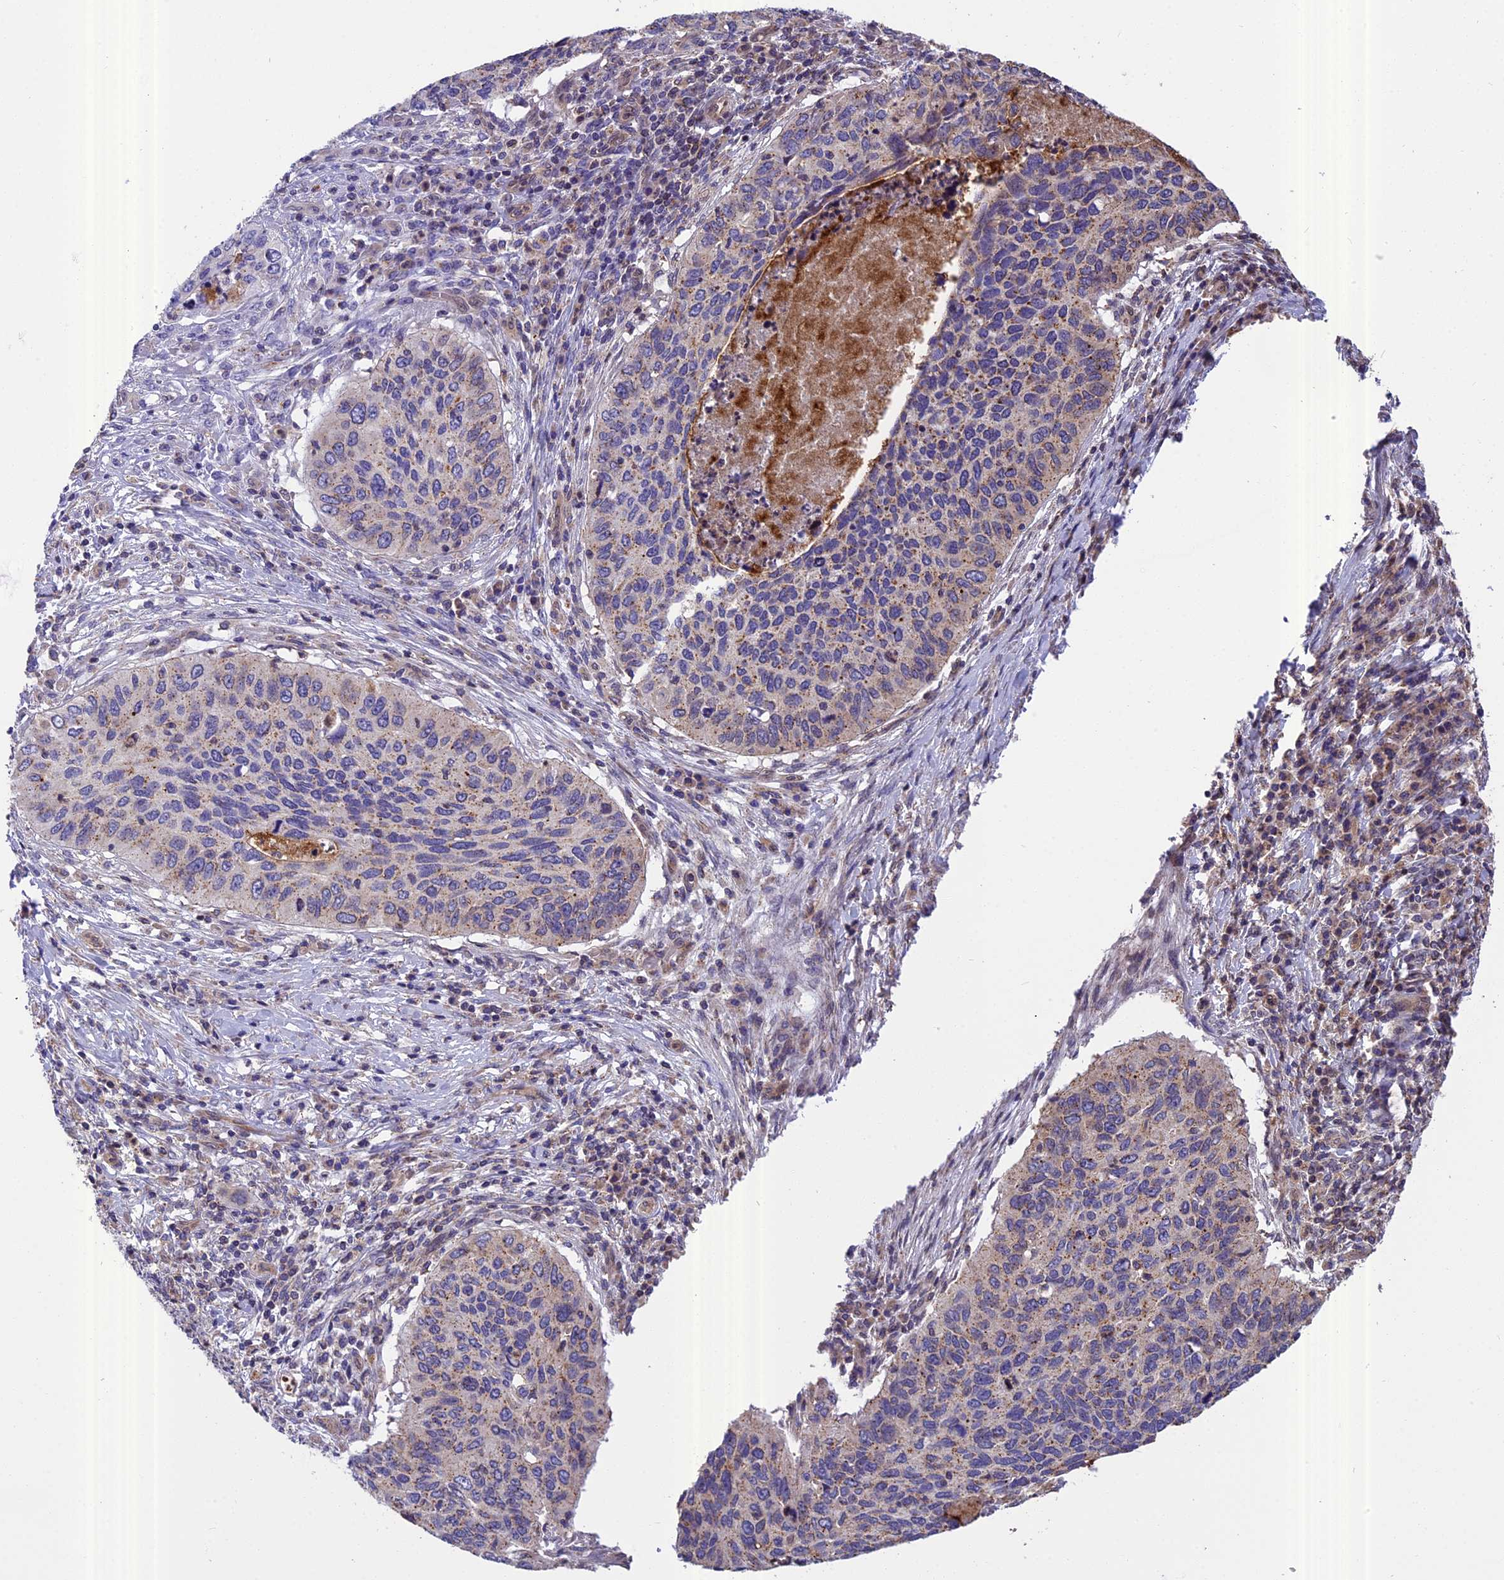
{"staining": {"intensity": "weak", "quantity": "25%-75%", "location": "cytoplasmic/membranous"}, "tissue": "cervical cancer", "cell_type": "Tumor cells", "image_type": "cancer", "snomed": [{"axis": "morphology", "description": "Squamous cell carcinoma, NOS"}, {"axis": "topography", "description": "Cervix"}], "caption": "Immunohistochemical staining of human squamous cell carcinoma (cervical) displays weak cytoplasmic/membranous protein expression in about 25%-75% of tumor cells.", "gene": "CHMP2A", "patient": {"sex": "female", "age": 38}}